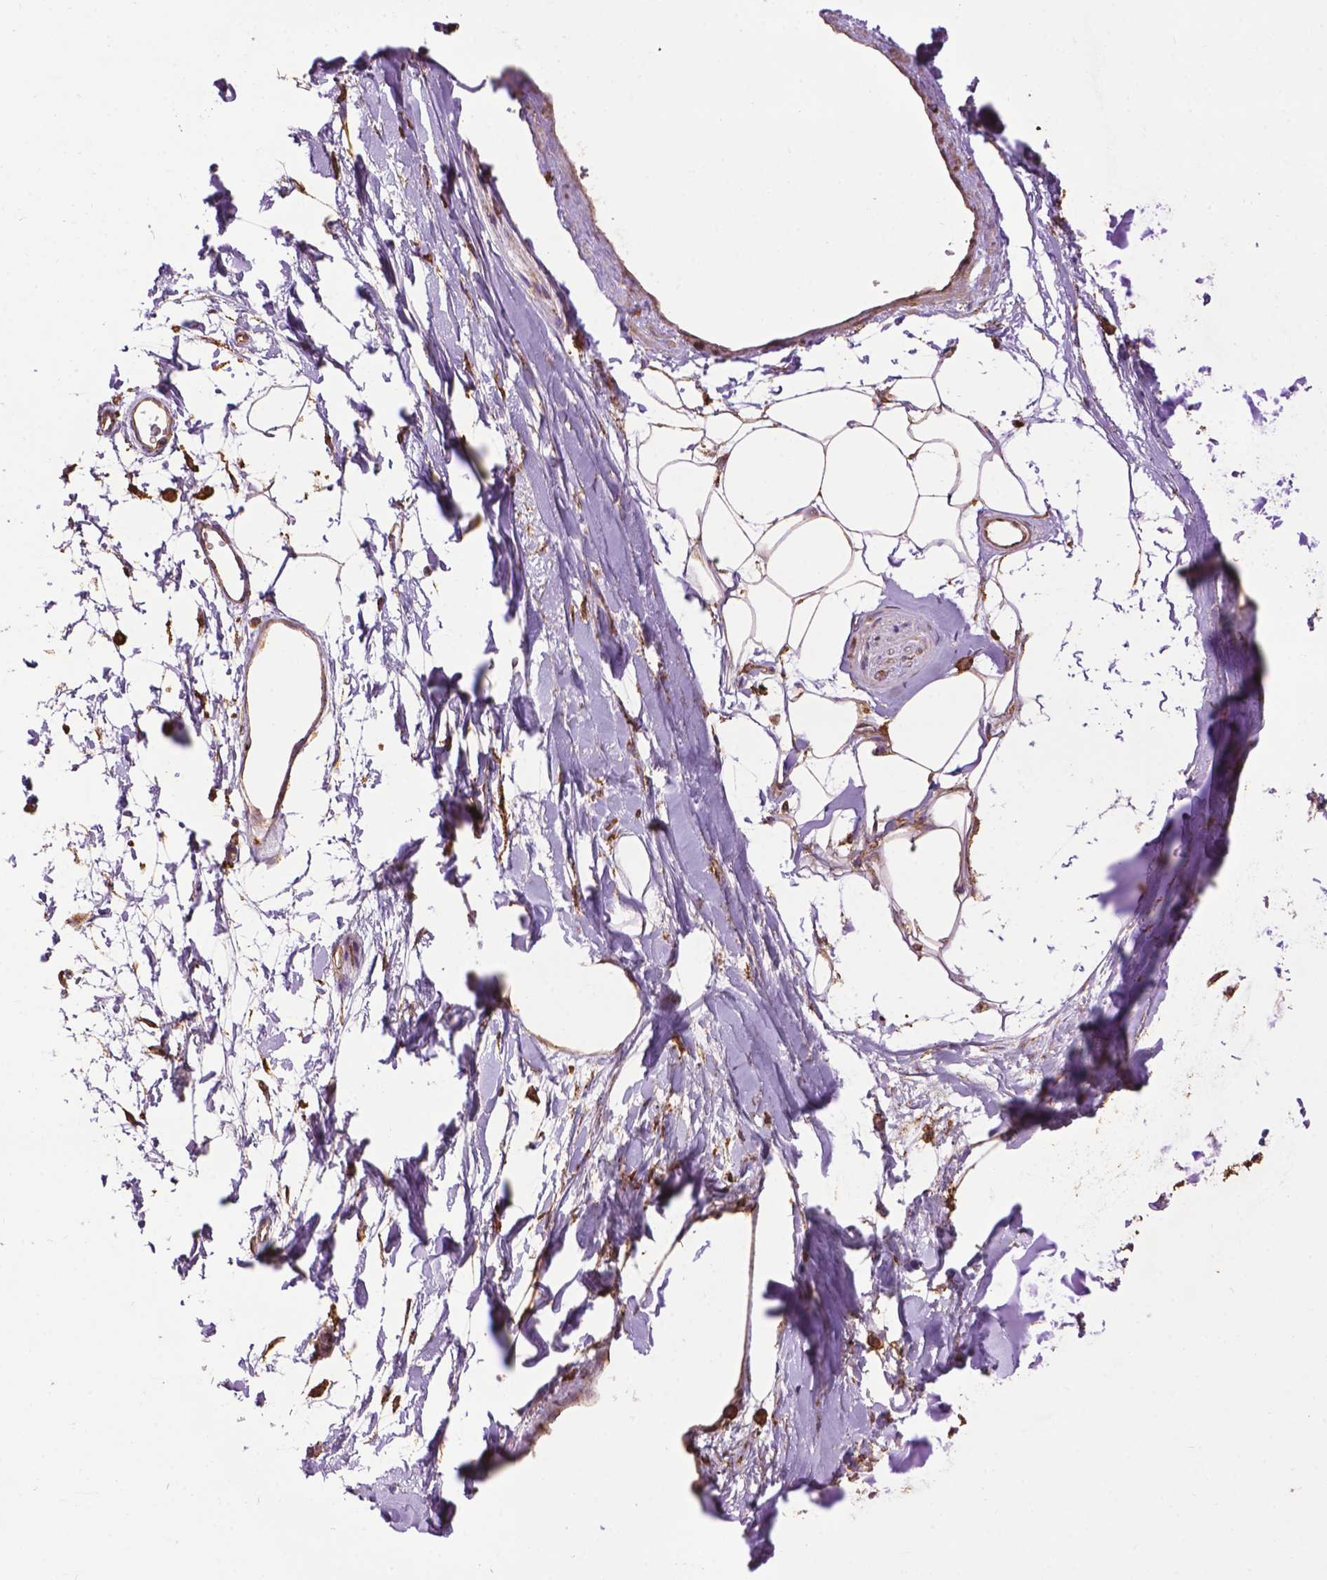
{"staining": {"intensity": "weak", "quantity": ">75%", "location": "cytoplasmic/membranous"}, "tissue": "adipose tissue", "cell_type": "Adipocytes", "image_type": "normal", "snomed": [{"axis": "morphology", "description": "Normal tissue, NOS"}, {"axis": "topography", "description": "Cartilage tissue"}, {"axis": "topography", "description": "Bronchus"}], "caption": "IHC photomicrograph of normal human adipose tissue stained for a protein (brown), which reveals low levels of weak cytoplasmic/membranous expression in approximately >75% of adipocytes.", "gene": "PPP2R5E", "patient": {"sex": "male", "age": 58}}